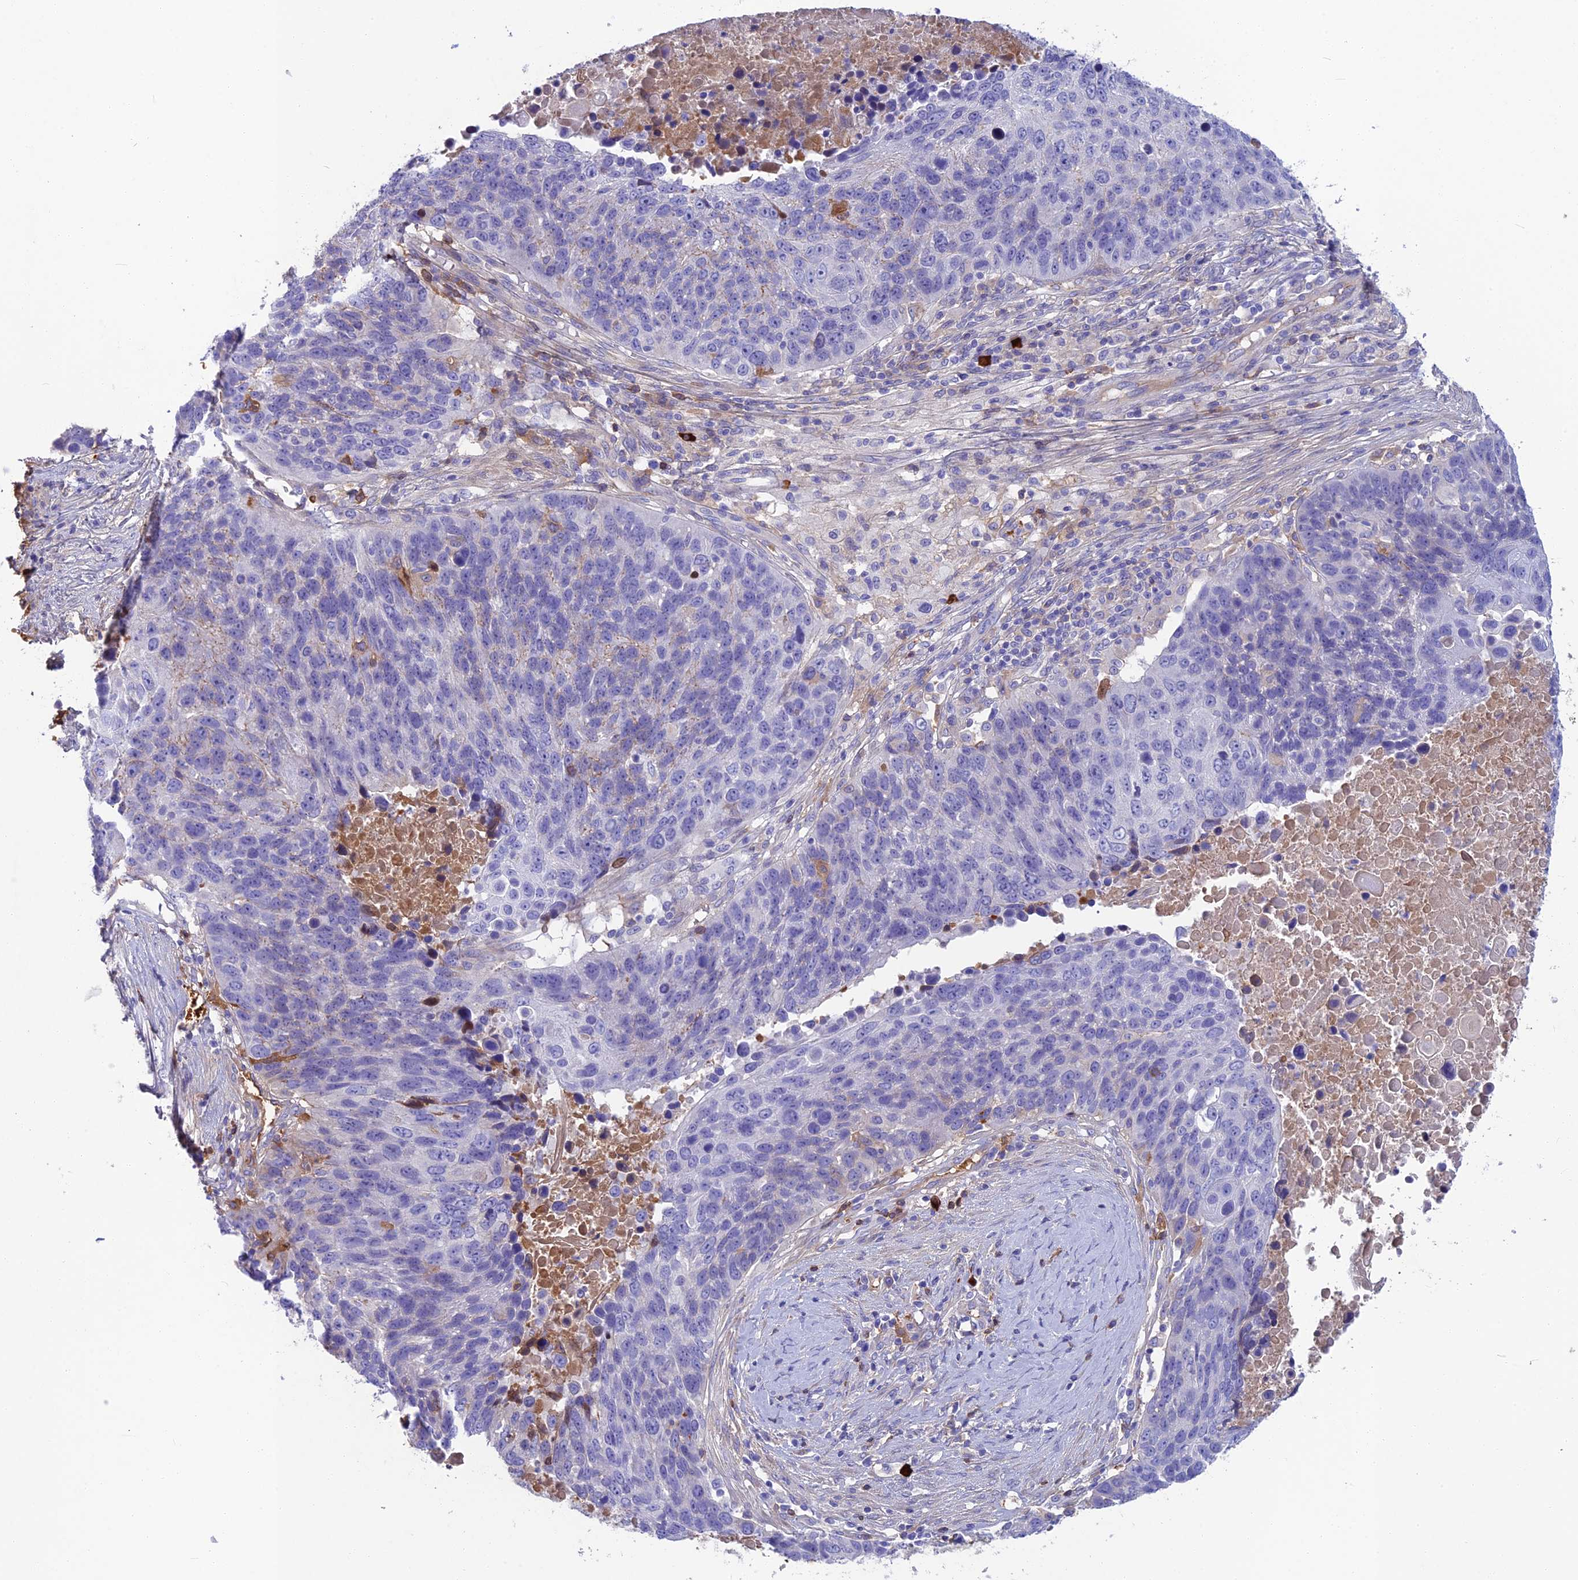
{"staining": {"intensity": "negative", "quantity": "none", "location": "none"}, "tissue": "lung cancer", "cell_type": "Tumor cells", "image_type": "cancer", "snomed": [{"axis": "morphology", "description": "Normal tissue, NOS"}, {"axis": "morphology", "description": "Squamous cell carcinoma, NOS"}, {"axis": "topography", "description": "Lymph node"}, {"axis": "topography", "description": "Lung"}], "caption": "Tumor cells are negative for brown protein staining in lung cancer (squamous cell carcinoma).", "gene": "SNAP91", "patient": {"sex": "male", "age": 66}}